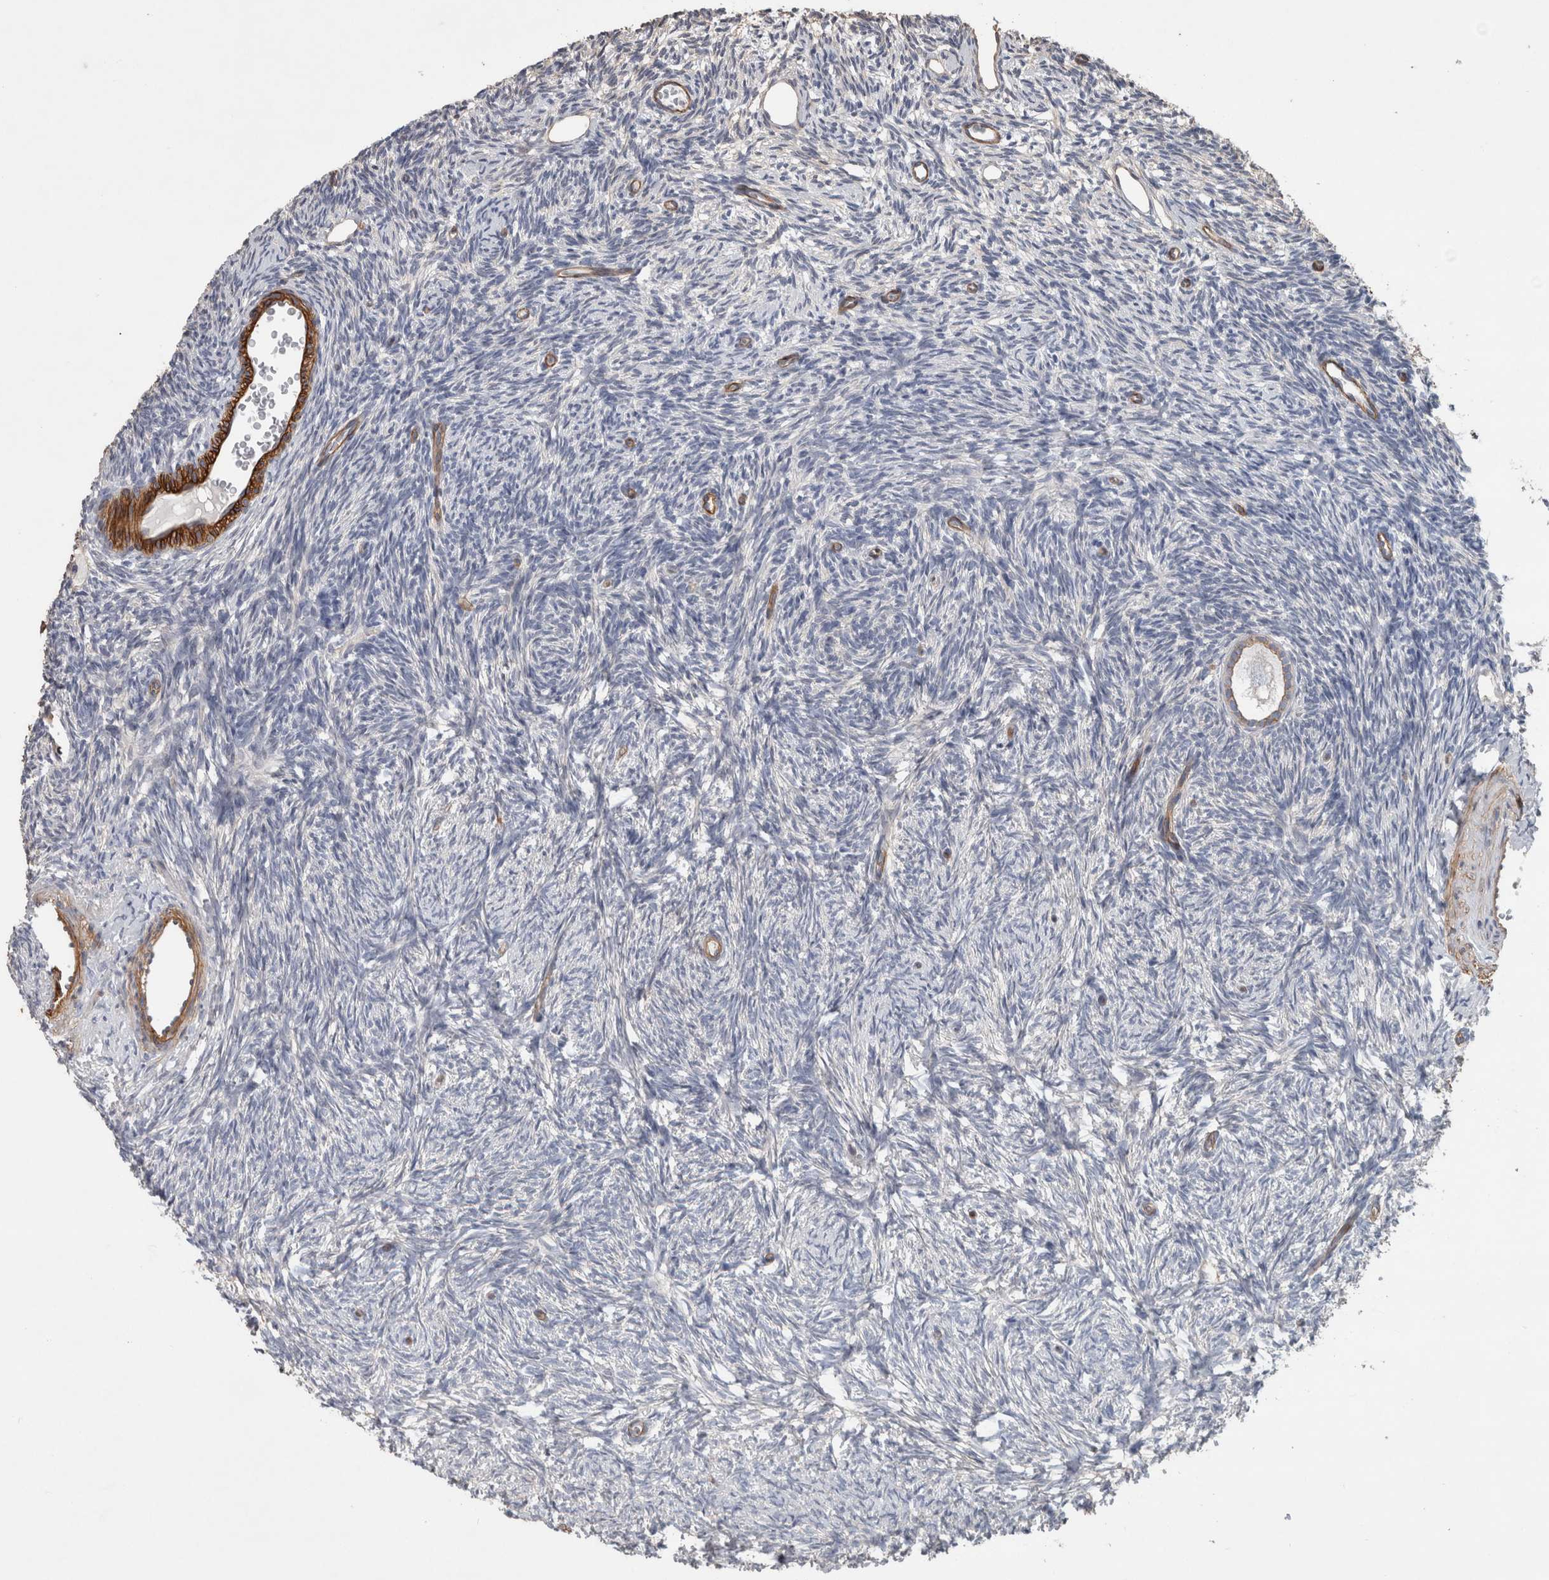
{"staining": {"intensity": "moderate", "quantity": "25%-75%", "location": "cytoplasmic/membranous"}, "tissue": "ovary", "cell_type": "Follicle cells", "image_type": "normal", "snomed": [{"axis": "morphology", "description": "Normal tissue, NOS"}, {"axis": "topography", "description": "Ovary"}], "caption": "High-power microscopy captured an IHC photomicrograph of unremarkable ovary, revealing moderate cytoplasmic/membranous expression in about 25%-75% of follicle cells. (brown staining indicates protein expression, while blue staining denotes nuclei).", "gene": "BCAM", "patient": {"sex": "female", "age": 34}}